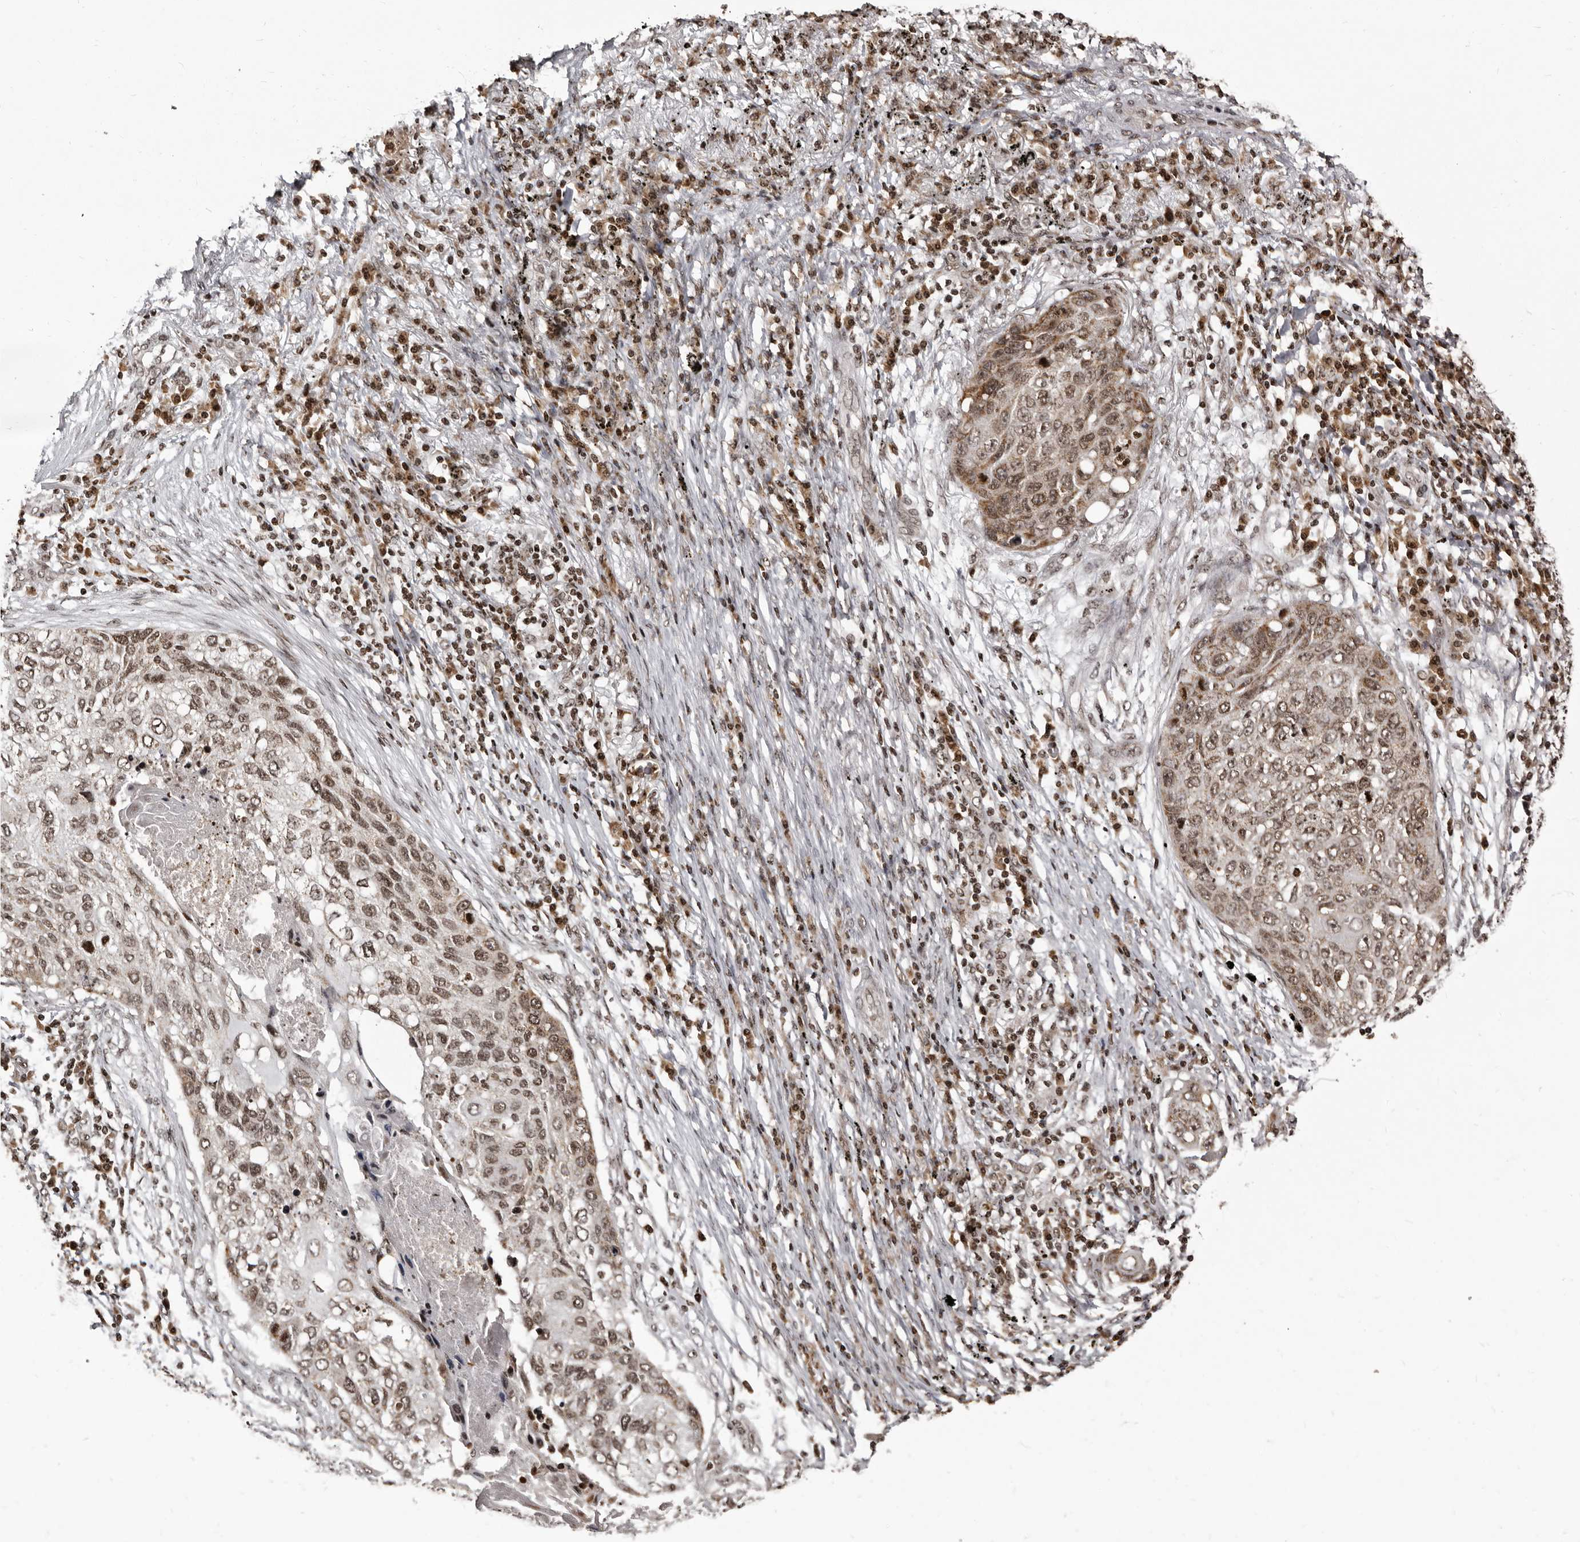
{"staining": {"intensity": "moderate", "quantity": ">75%", "location": "nuclear"}, "tissue": "lung cancer", "cell_type": "Tumor cells", "image_type": "cancer", "snomed": [{"axis": "morphology", "description": "Squamous cell carcinoma, NOS"}, {"axis": "topography", "description": "Lung"}], "caption": "Immunohistochemistry (IHC) image of neoplastic tissue: lung cancer (squamous cell carcinoma) stained using immunohistochemistry displays medium levels of moderate protein expression localized specifically in the nuclear of tumor cells, appearing as a nuclear brown color.", "gene": "THUMPD1", "patient": {"sex": "female", "age": 63}}